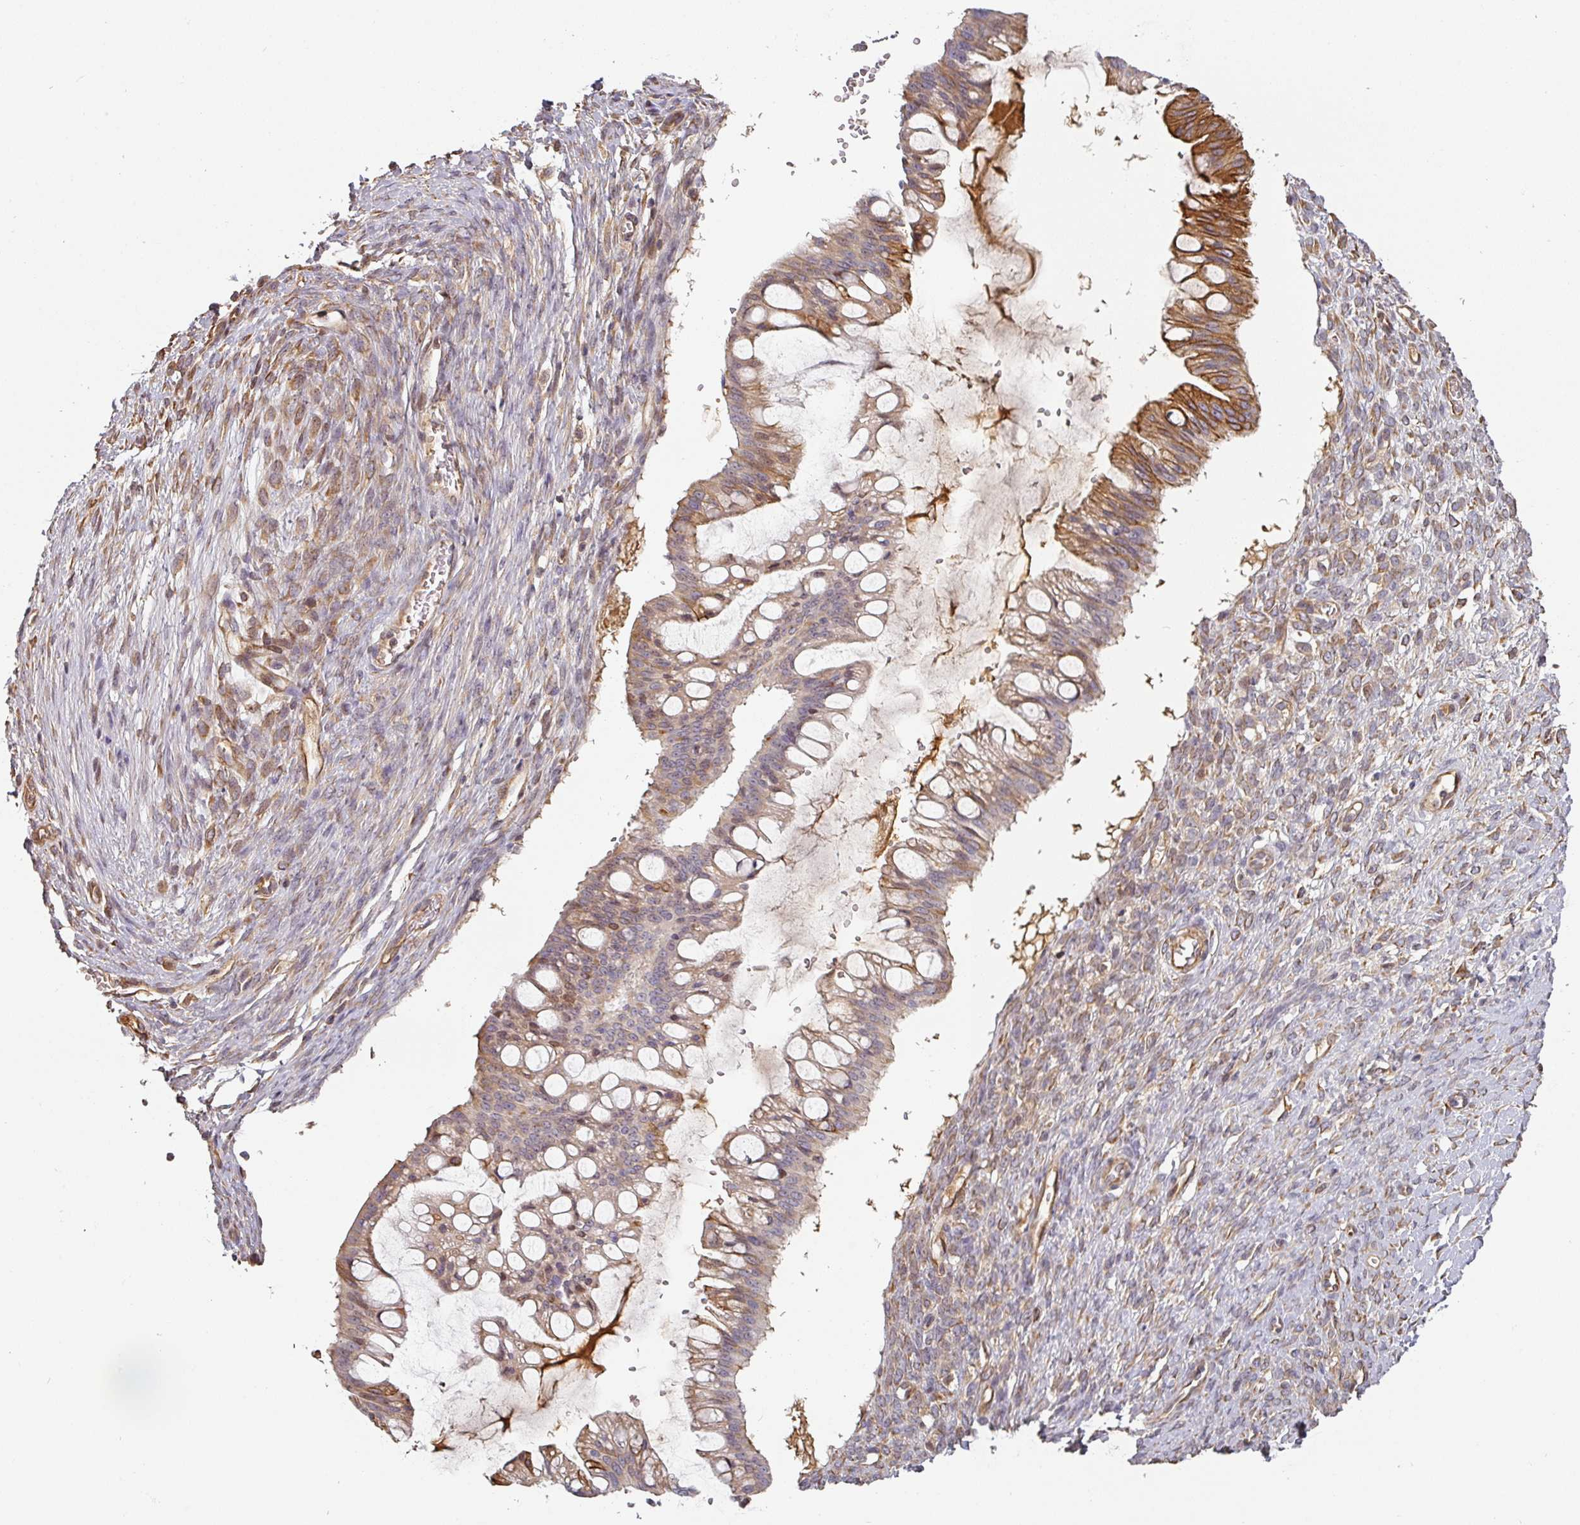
{"staining": {"intensity": "moderate", "quantity": "25%-75%", "location": "cytoplasmic/membranous"}, "tissue": "ovarian cancer", "cell_type": "Tumor cells", "image_type": "cancer", "snomed": [{"axis": "morphology", "description": "Cystadenocarcinoma, mucinous, NOS"}, {"axis": "topography", "description": "Ovary"}], "caption": "Human ovarian mucinous cystadenocarcinoma stained for a protein (brown) shows moderate cytoplasmic/membranous positive positivity in approximately 25%-75% of tumor cells.", "gene": "CEP78", "patient": {"sex": "female", "age": 73}}